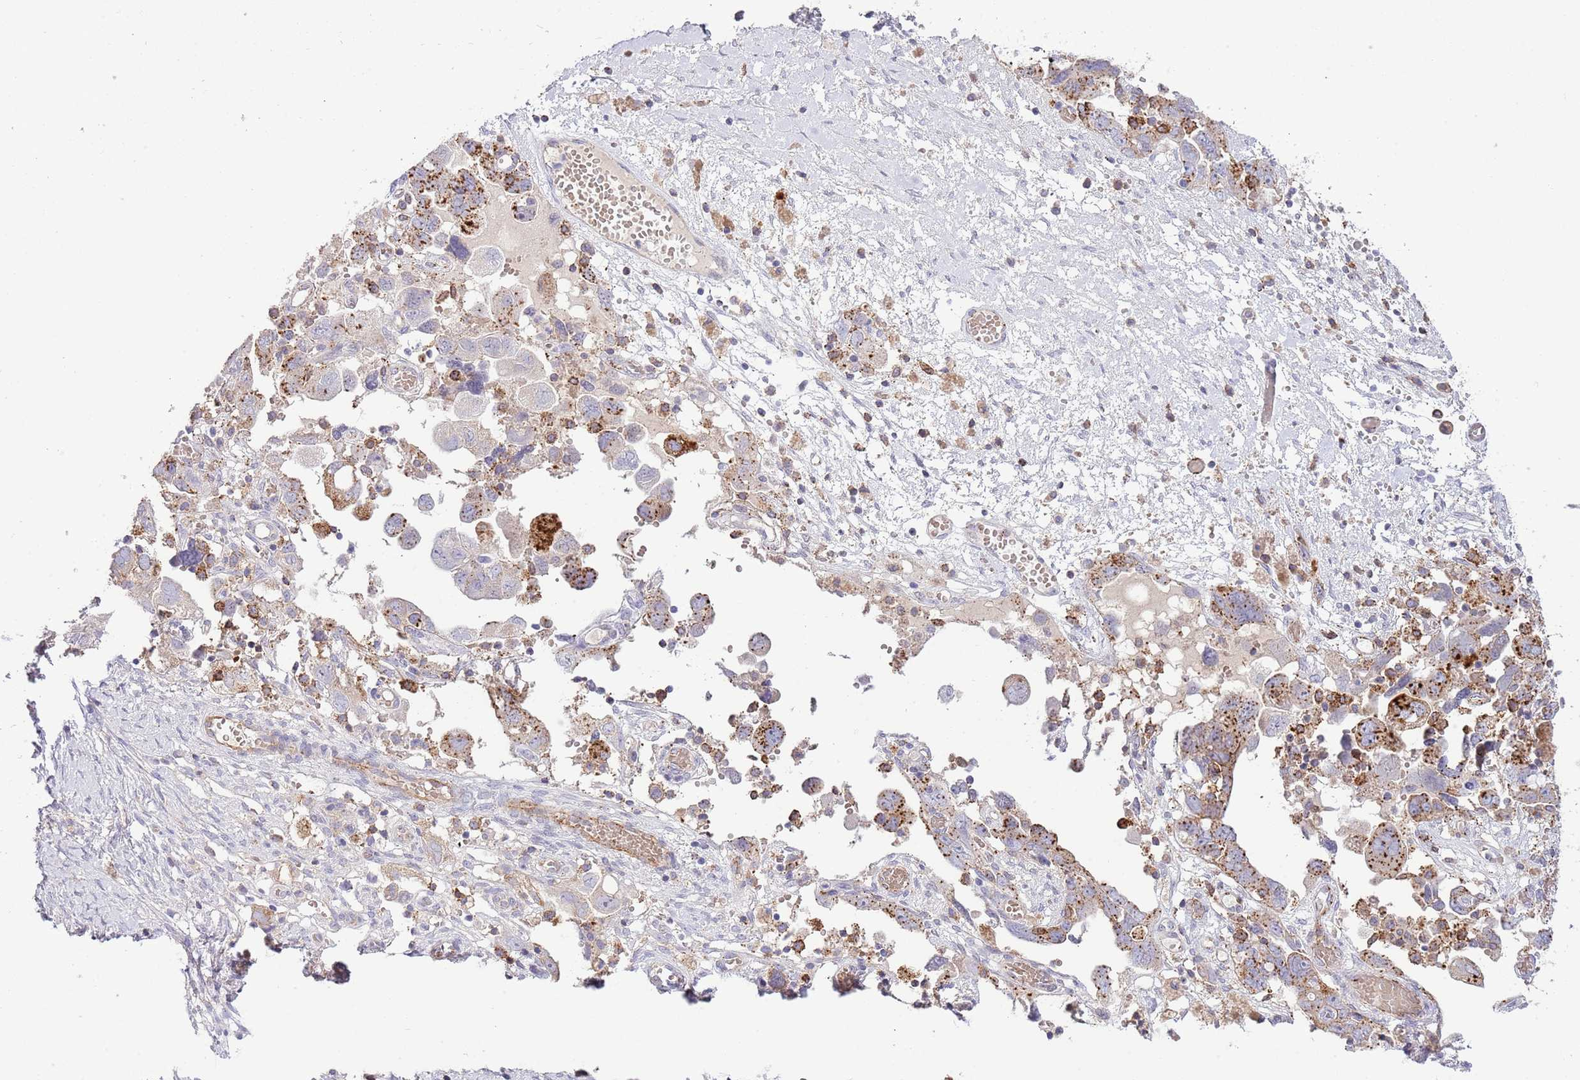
{"staining": {"intensity": "strong", "quantity": "25%-75%", "location": "cytoplasmic/membranous"}, "tissue": "ovarian cancer", "cell_type": "Tumor cells", "image_type": "cancer", "snomed": [{"axis": "morphology", "description": "Carcinoma, NOS"}, {"axis": "morphology", "description": "Cystadenocarcinoma, serous, NOS"}, {"axis": "topography", "description": "Ovary"}], "caption": "Tumor cells demonstrate high levels of strong cytoplasmic/membranous positivity in about 25%-75% of cells in carcinoma (ovarian).", "gene": "ABHD17A", "patient": {"sex": "female", "age": 69}}